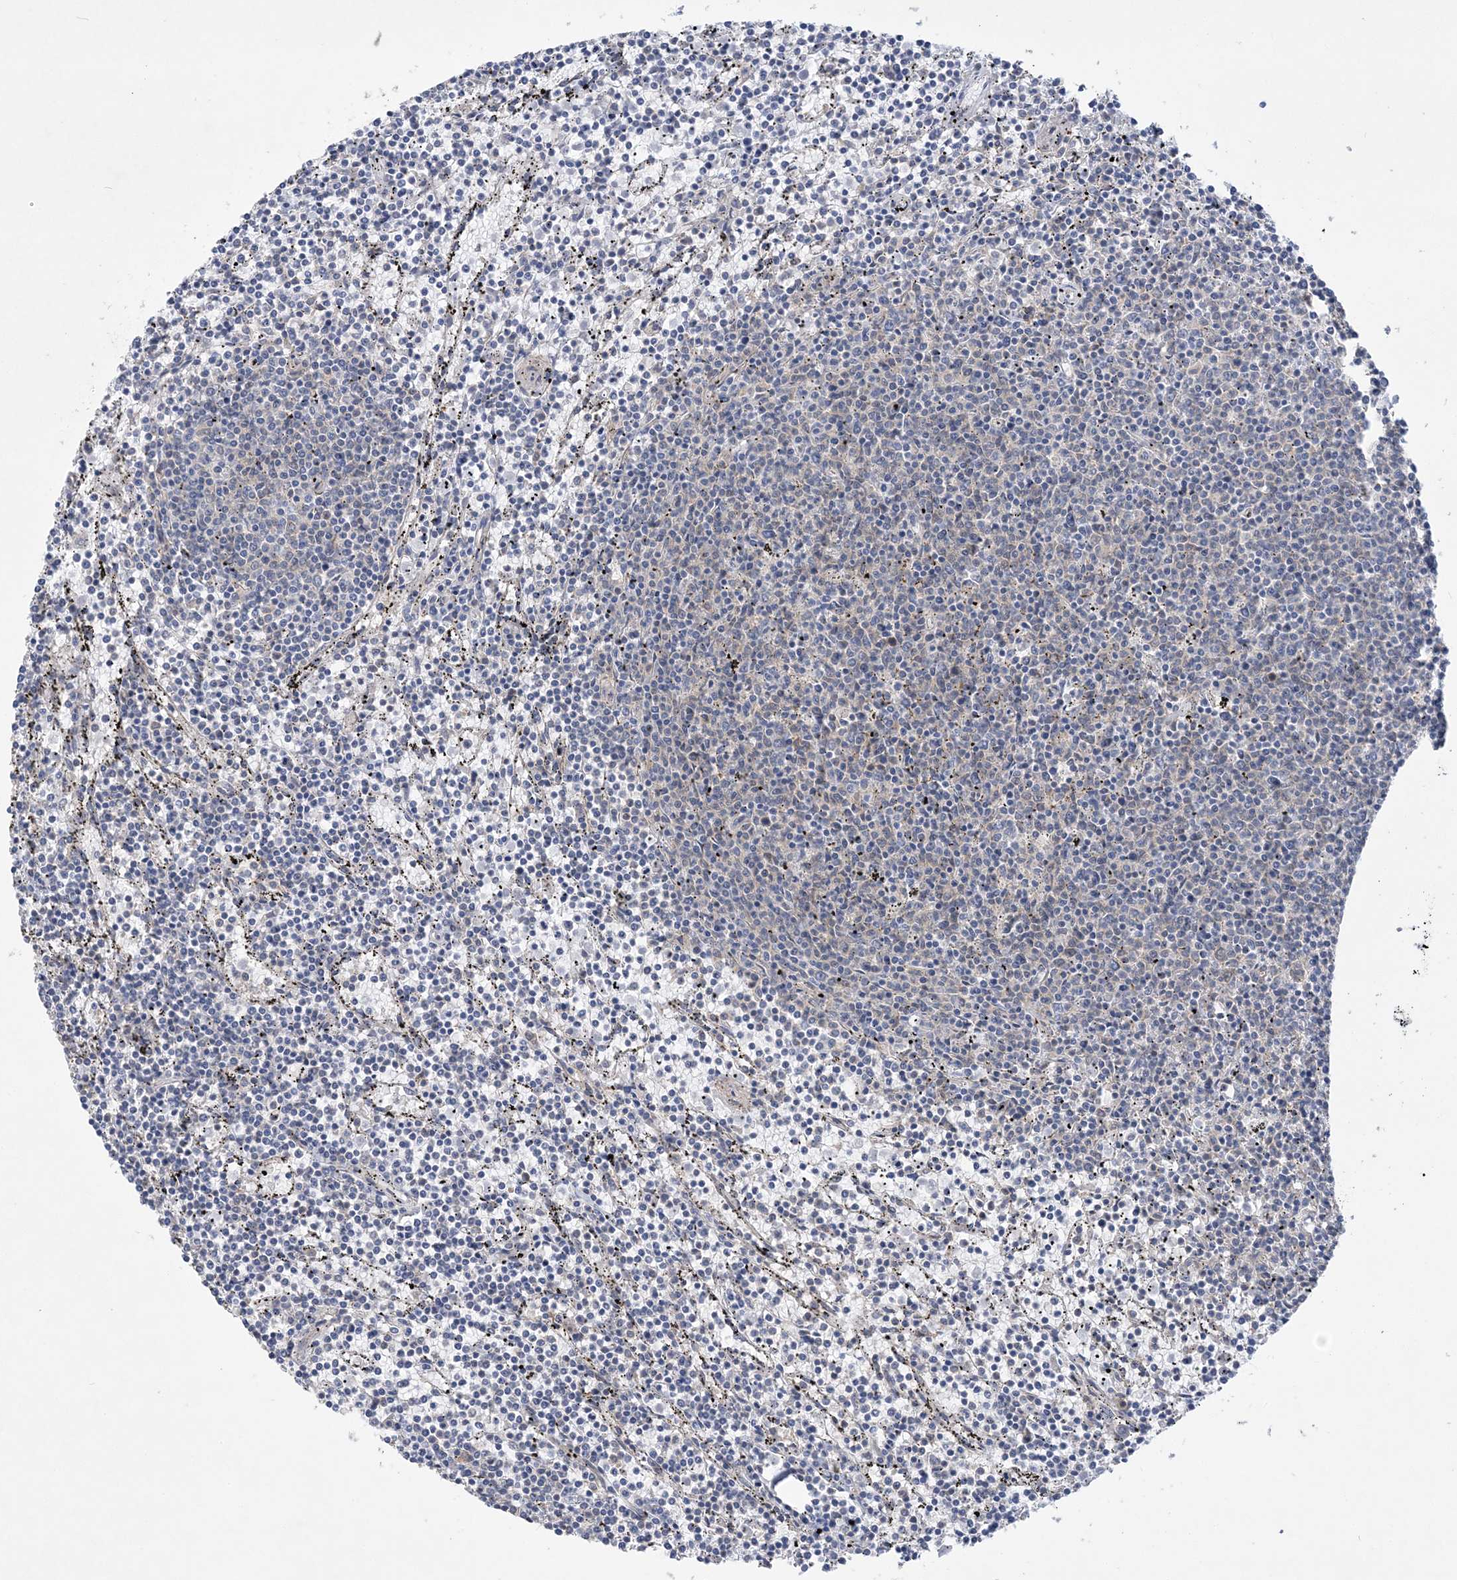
{"staining": {"intensity": "negative", "quantity": "none", "location": "none"}, "tissue": "lymphoma", "cell_type": "Tumor cells", "image_type": "cancer", "snomed": [{"axis": "morphology", "description": "Malignant lymphoma, non-Hodgkin's type, Low grade"}, {"axis": "topography", "description": "Spleen"}], "caption": "DAB immunohistochemical staining of lymphoma displays no significant positivity in tumor cells. (DAB (3,3'-diaminobenzidine) IHC visualized using brightfield microscopy, high magnification).", "gene": "MAP4K5", "patient": {"sex": "female", "age": 50}}